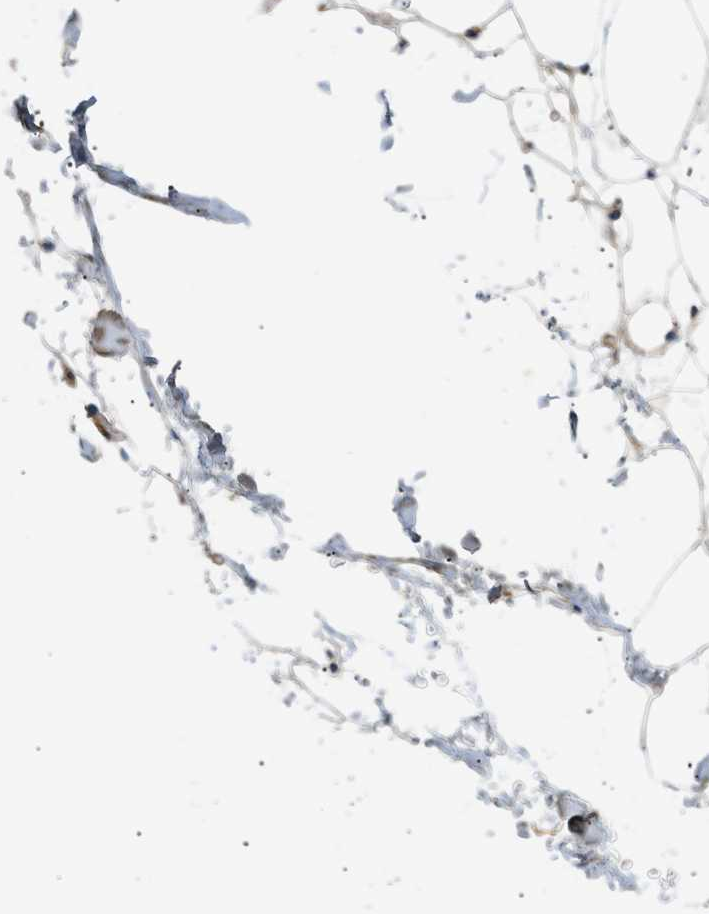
{"staining": {"intensity": "weak", "quantity": ">75%", "location": "cytoplasmic/membranous"}, "tissue": "adipose tissue", "cell_type": "Adipocytes", "image_type": "normal", "snomed": [{"axis": "morphology", "description": "Normal tissue, NOS"}, {"axis": "topography", "description": "Breast"}, {"axis": "topography", "description": "Soft tissue"}], "caption": "A brown stain highlights weak cytoplasmic/membranous positivity of a protein in adipocytes of benign adipose tissue. The staining was performed using DAB (3,3'-diaminobenzidine) to visualize the protein expression in brown, while the nuclei were stained in blue with hematoxylin (Magnification: 20x).", "gene": "FARS2", "patient": {"sex": "female", "age": 75}}